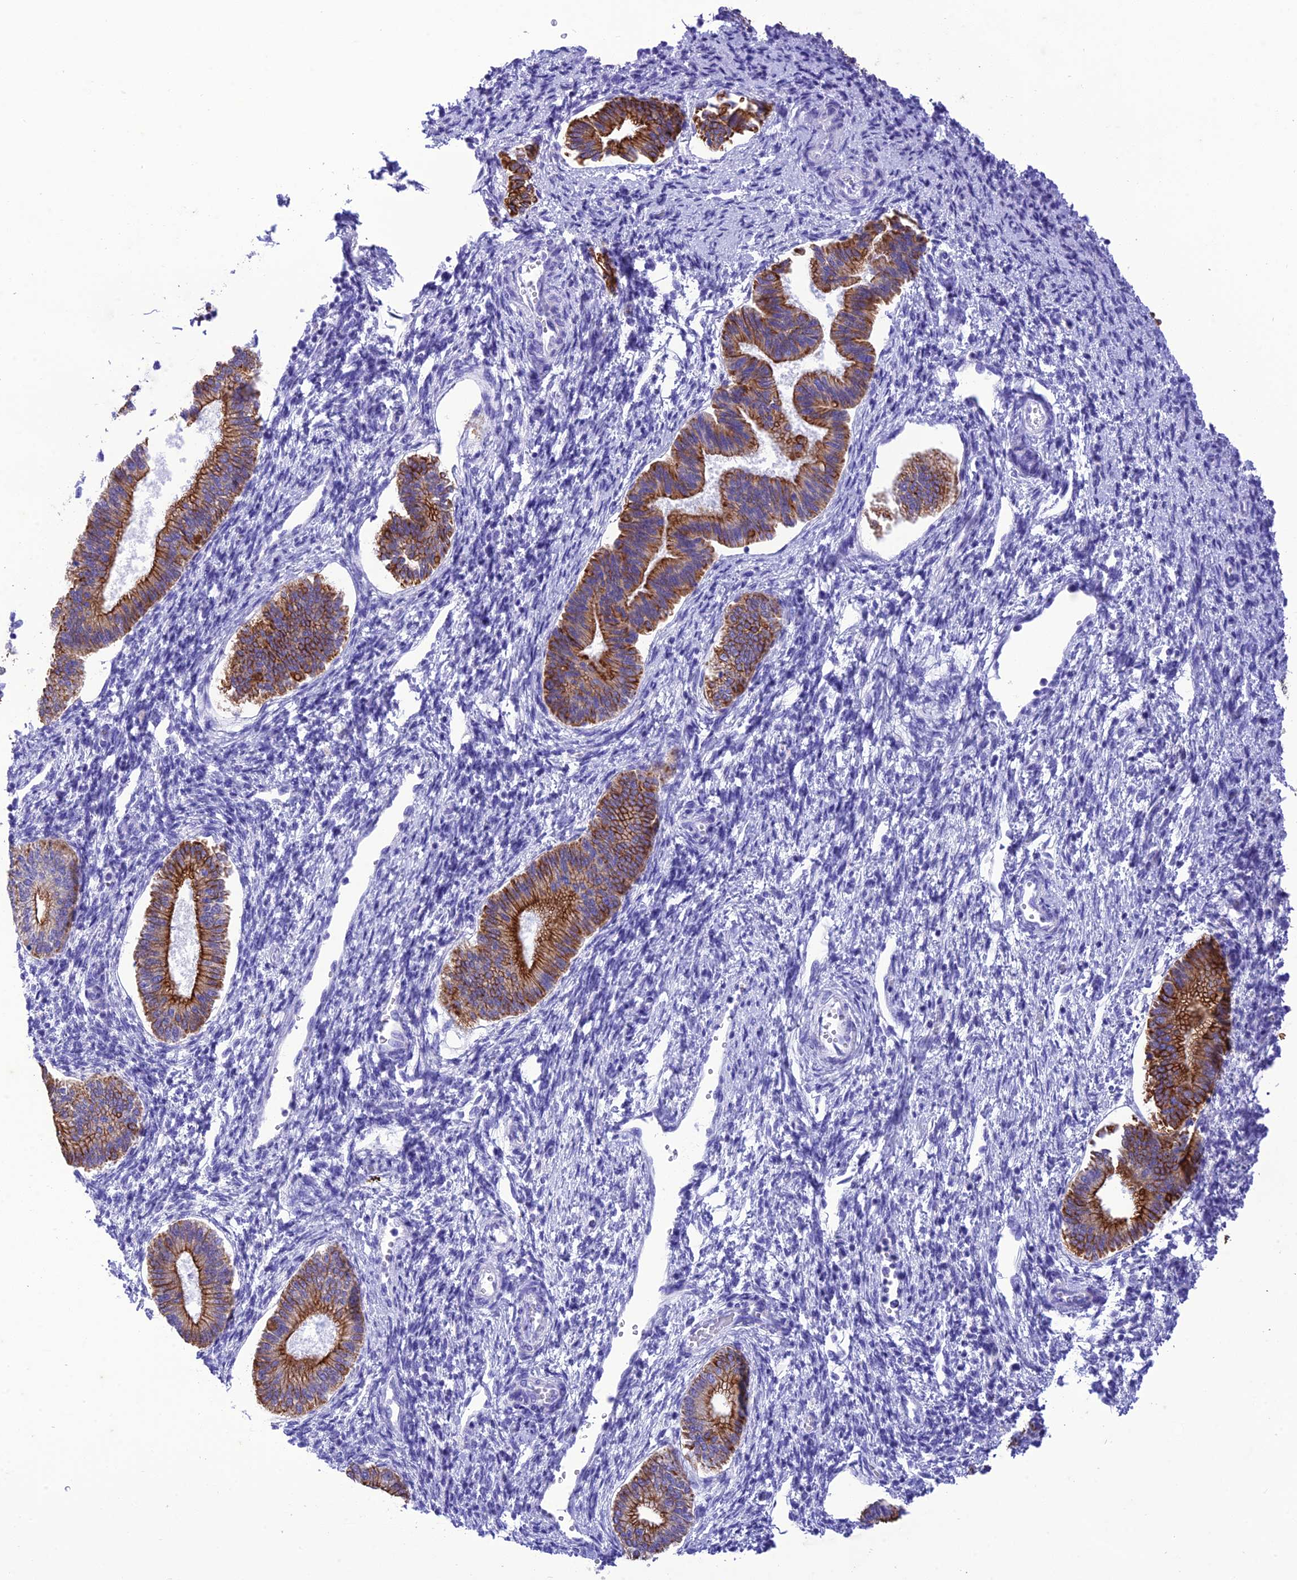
{"staining": {"intensity": "negative", "quantity": "none", "location": "none"}, "tissue": "endometrium", "cell_type": "Cells in endometrial stroma", "image_type": "normal", "snomed": [{"axis": "morphology", "description": "Normal tissue, NOS"}, {"axis": "topography", "description": "Endometrium"}], "caption": "An immunohistochemistry (IHC) micrograph of benign endometrium is shown. There is no staining in cells in endometrial stroma of endometrium.", "gene": "VPS52", "patient": {"sex": "female", "age": 25}}